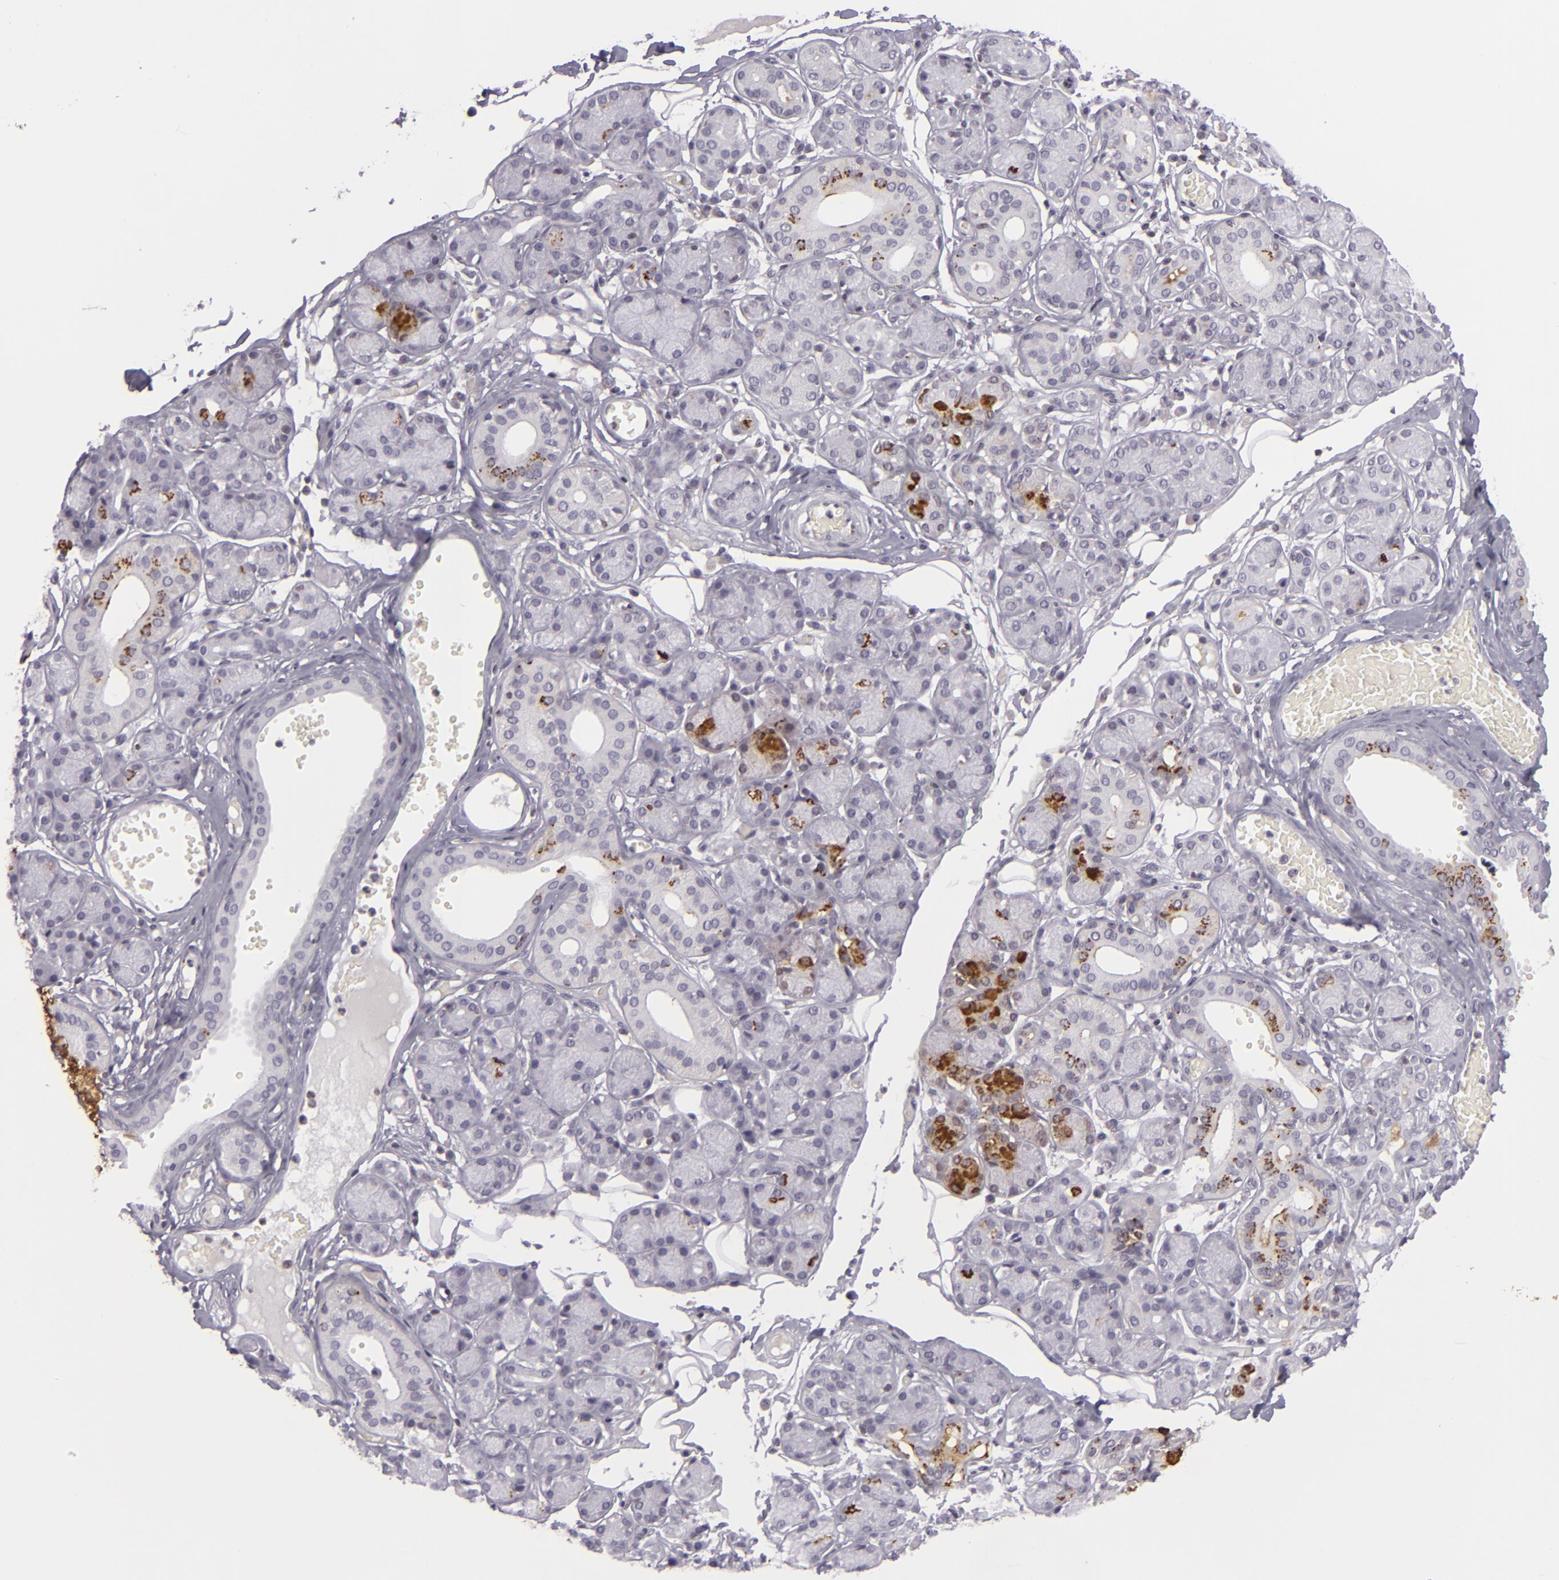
{"staining": {"intensity": "moderate", "quantity": "<25%", "location": "cytoplasmic/membranous"}, "tissue": "salivary gland", "cell_type": "Glandular cells", "image_type": "normal", "snomed": [{"axis": "morphology", "description": "Normal tissue, NOS"}, {"axis": "topography", "description": "Salivary gland"}], "caption": "Moderate cytoplasmic/membranous positivity is appreciated in about <25% of glandular cells in normal salivary gland. The protein is stained brown, and the nuclei are stained in blue (DAB (3,3'-diaminobenzidine) IHC with brightfield microscopy, high magnification).", "gene": "KCNAB2", "patient": {"sex": "male", "age": 54}}